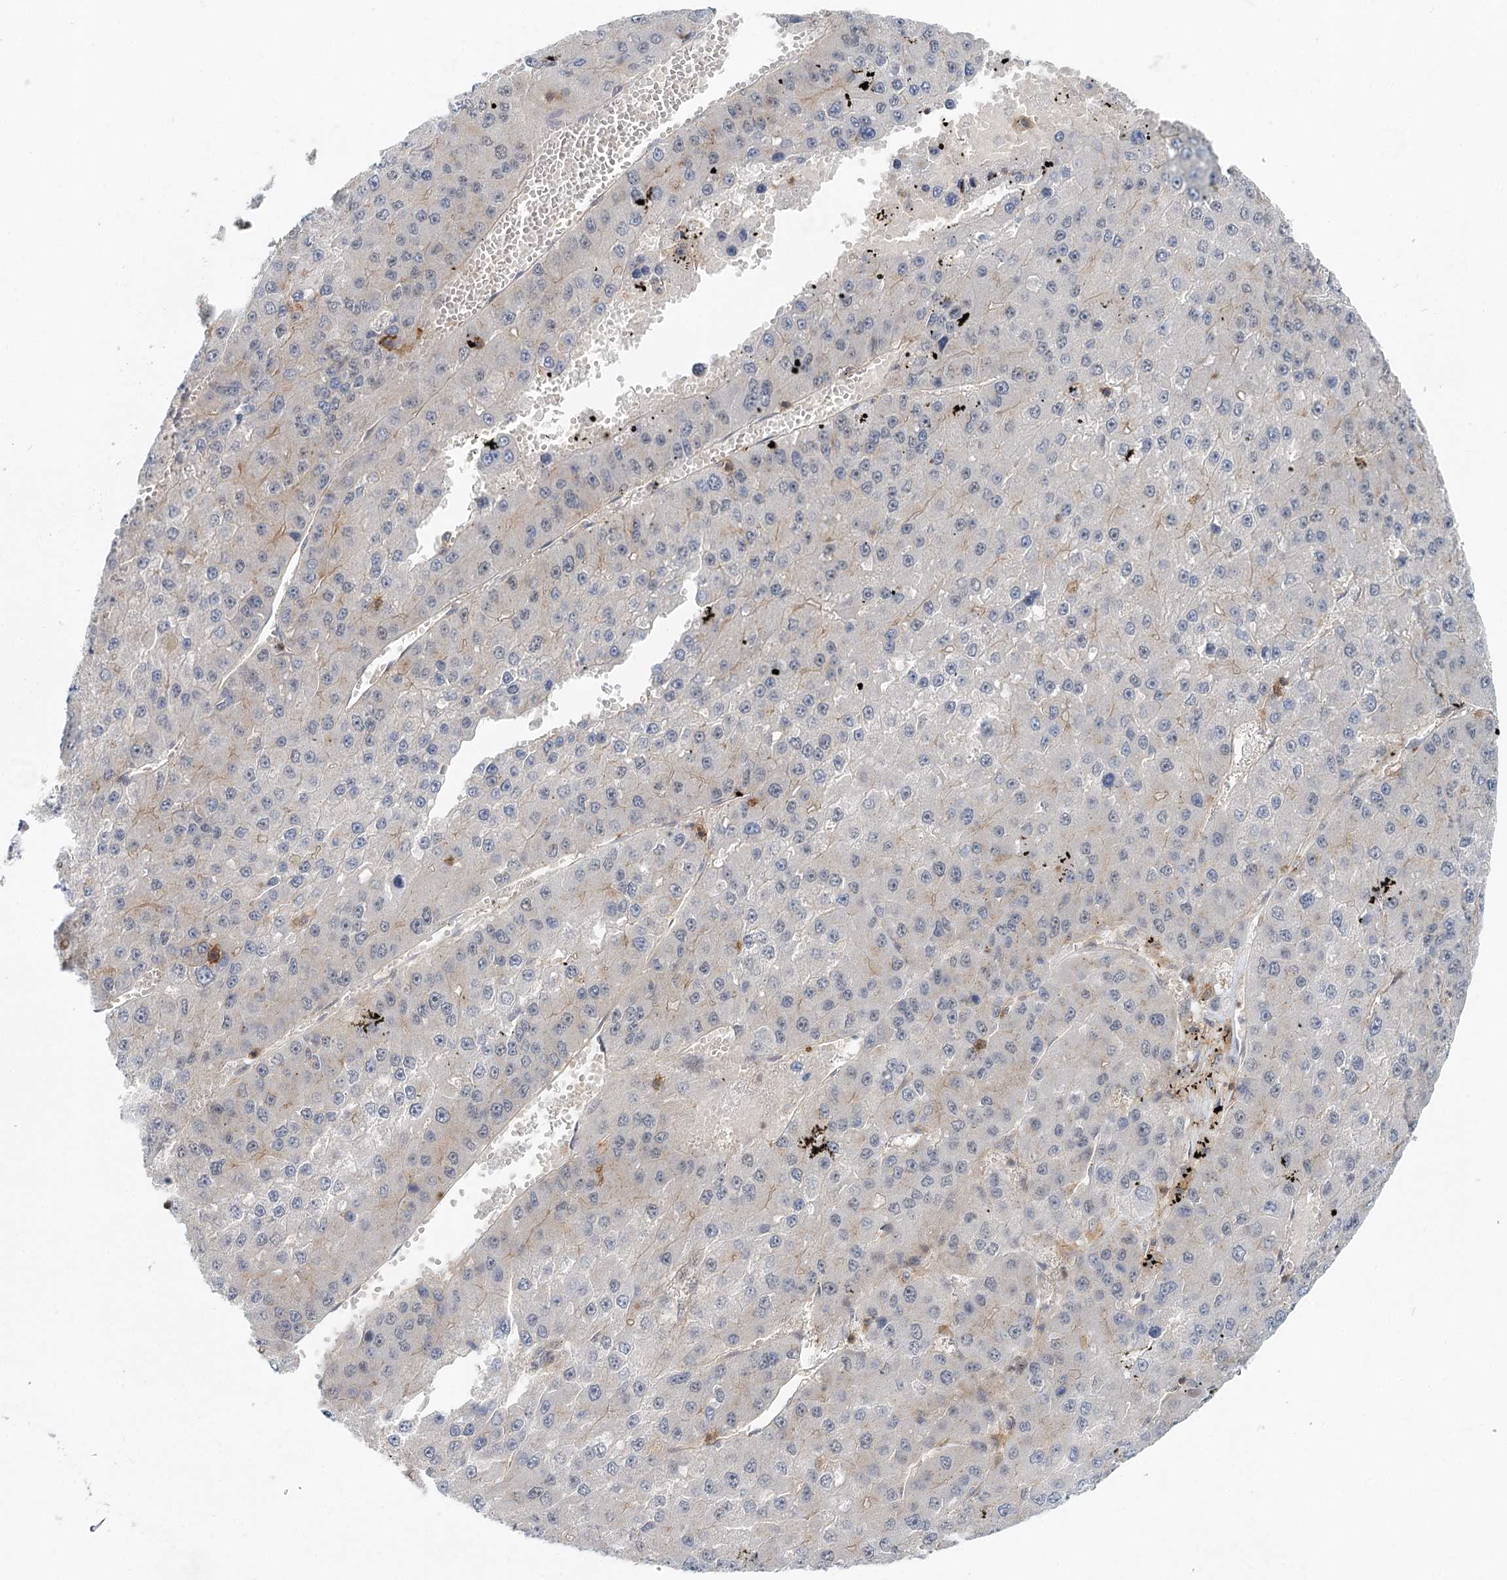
{"staining": {"intensity": "negative", "quantity": "none", "location": "none"}, "tissue": "liver cancer", "cell_type": "Tumor cells", "image_type": "cancer", "snomed": [{"axis": "morphology", "description": "Carcinoma, Hepatocellular, NOS"}, {"axis": "topography", "description": "Liver"}], "caption": "IHC of liver hepatocellular carcinoma reveals no expression in tumor cells. The staining was performed using DAB to visualize the protein expression in brown, while the nuclei were stained in blue with hematoxylin (Magnification: 20x).", "gene": "CDC42SE2", "patient": {"sex": "female", "age": 73}}